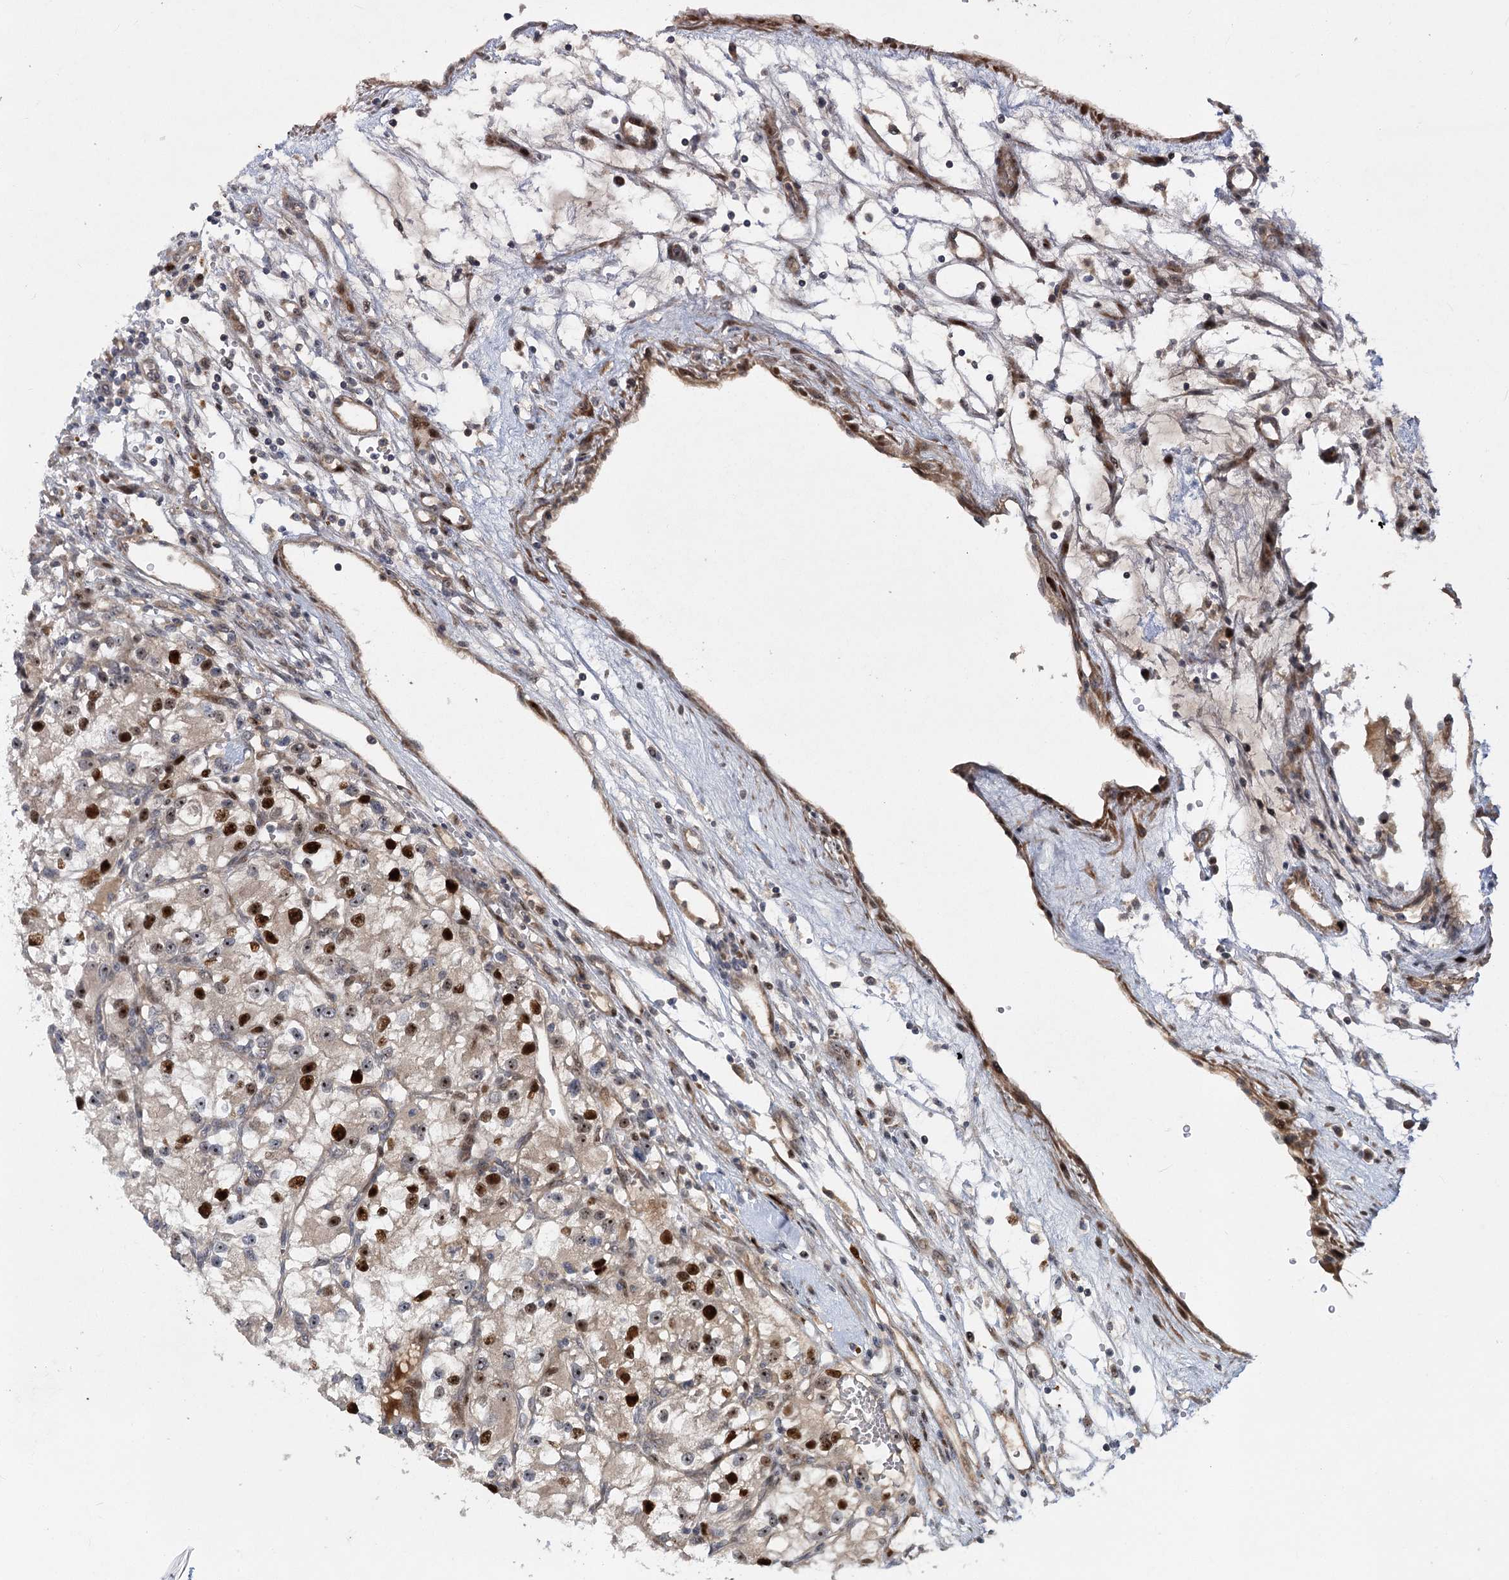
{"staining": {"intensity": "strong", "quantity": "<25%", "location": "nuclear"}, "tissue": "renal cancer", "cell_type": "Tumor cells", "image_type": "cancer", "snomed": [{"axis": "morphology", "description": "Adenocarcinoma, NOS"}, {"axis": "topography", "description": "Kidney"}], "caption": "An immunohistochemistry (IHC) photomicrograph of tumor tissue is shown. Protein staining in brown highlights strong nuclear positivity in renal cancer (adenocarcinoma) within tumor cells. (Brightfield microscopy of DAB IHC at high magnification).", "gene": "PIK3C2A", "patient": {"sex": "female", "age": 57}}